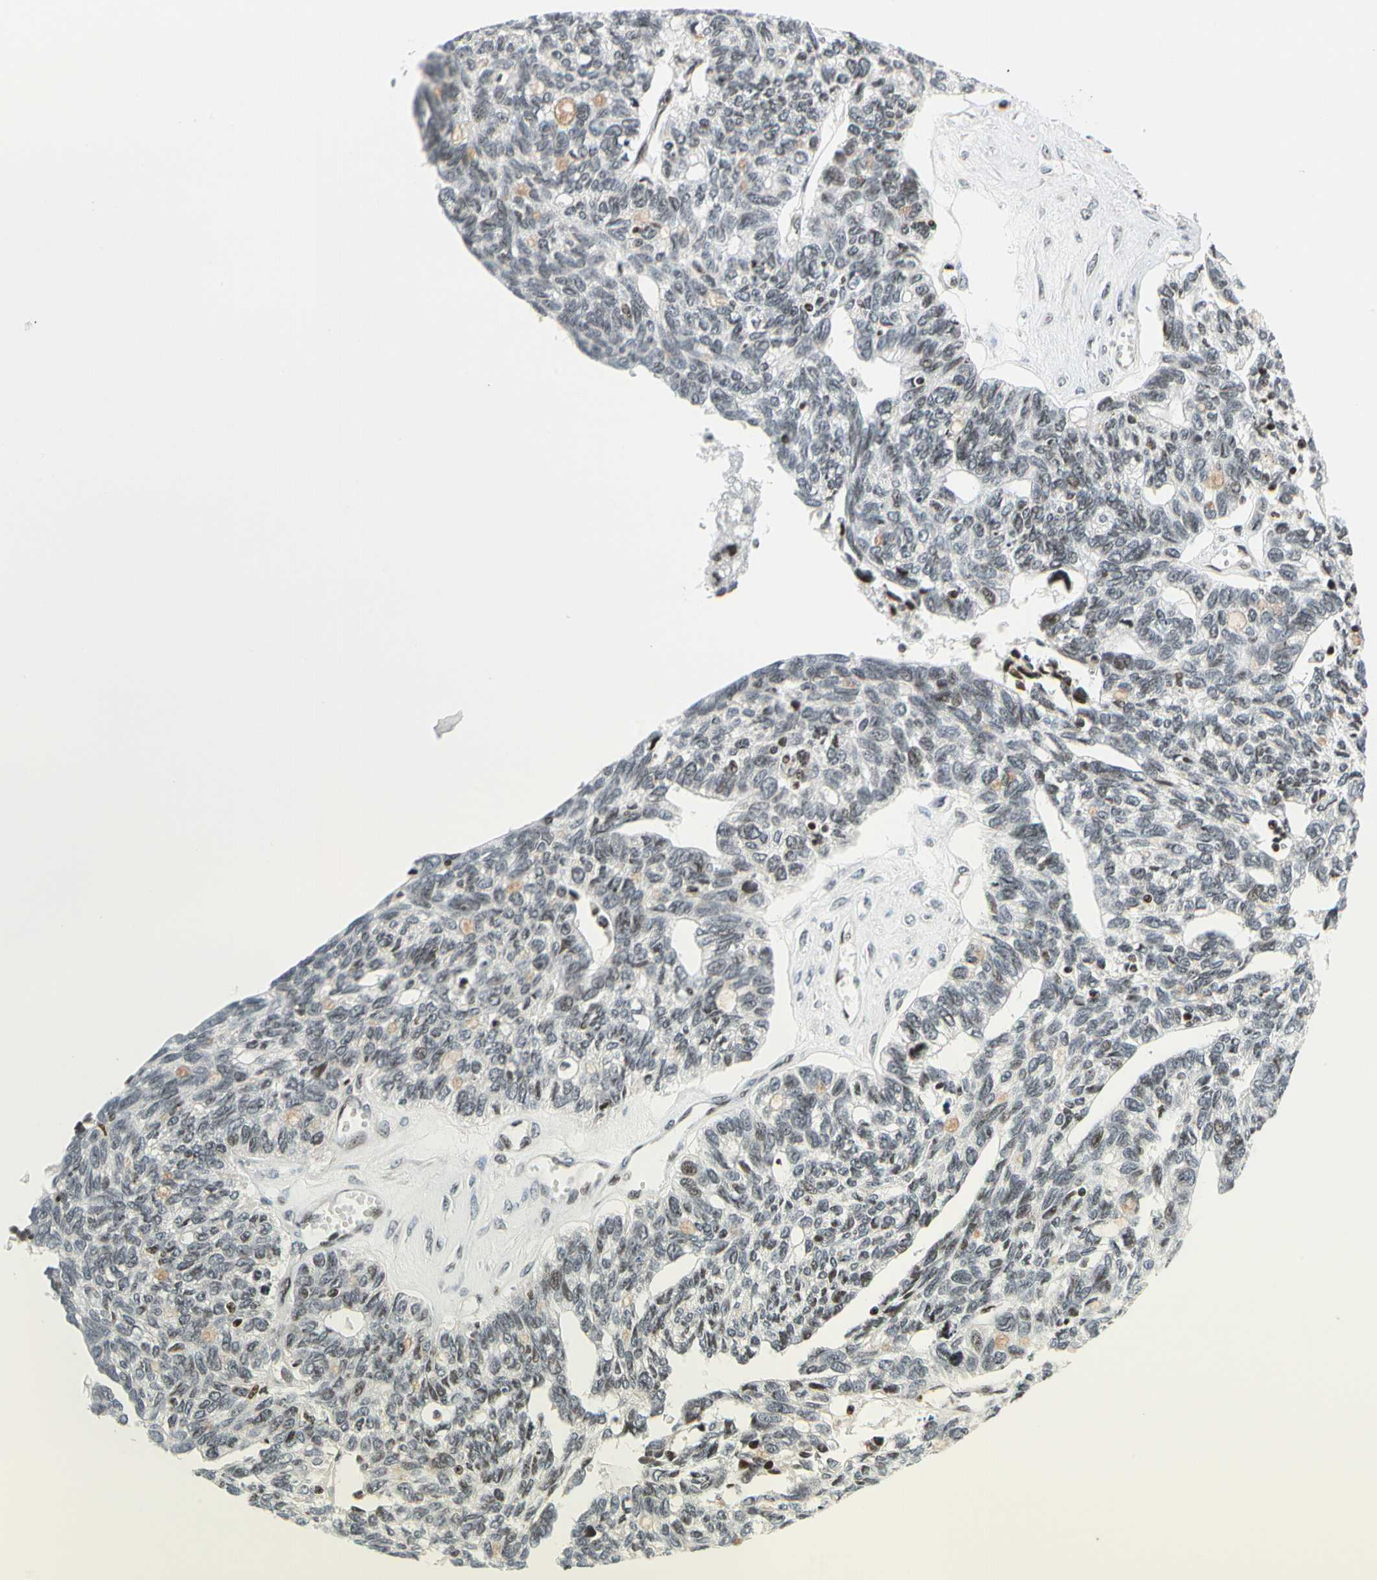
{"staining": {"intensity": "weak", "quantity": "25%-75%", "location": "nuclear"}, "tissue": "ovarian cancer", "cell_type": "Tumor cells", "image_type": "cancer", "snomed": [{"axis": "morphology", "description": "Cystadenocarcinoma, serous, NOS"}, {"axis": "topography", "description": "Ovary"}], "caption": "This histopathology image demonstrates immunohistochemistry (IHC) staining of ovarian serous cystadenocarcinoma, with low weak nuclear positivity in approximately 25%-75% of tumor cells.", "gene": "CDK7", "patient": {"sex": "female", "age": 79}}